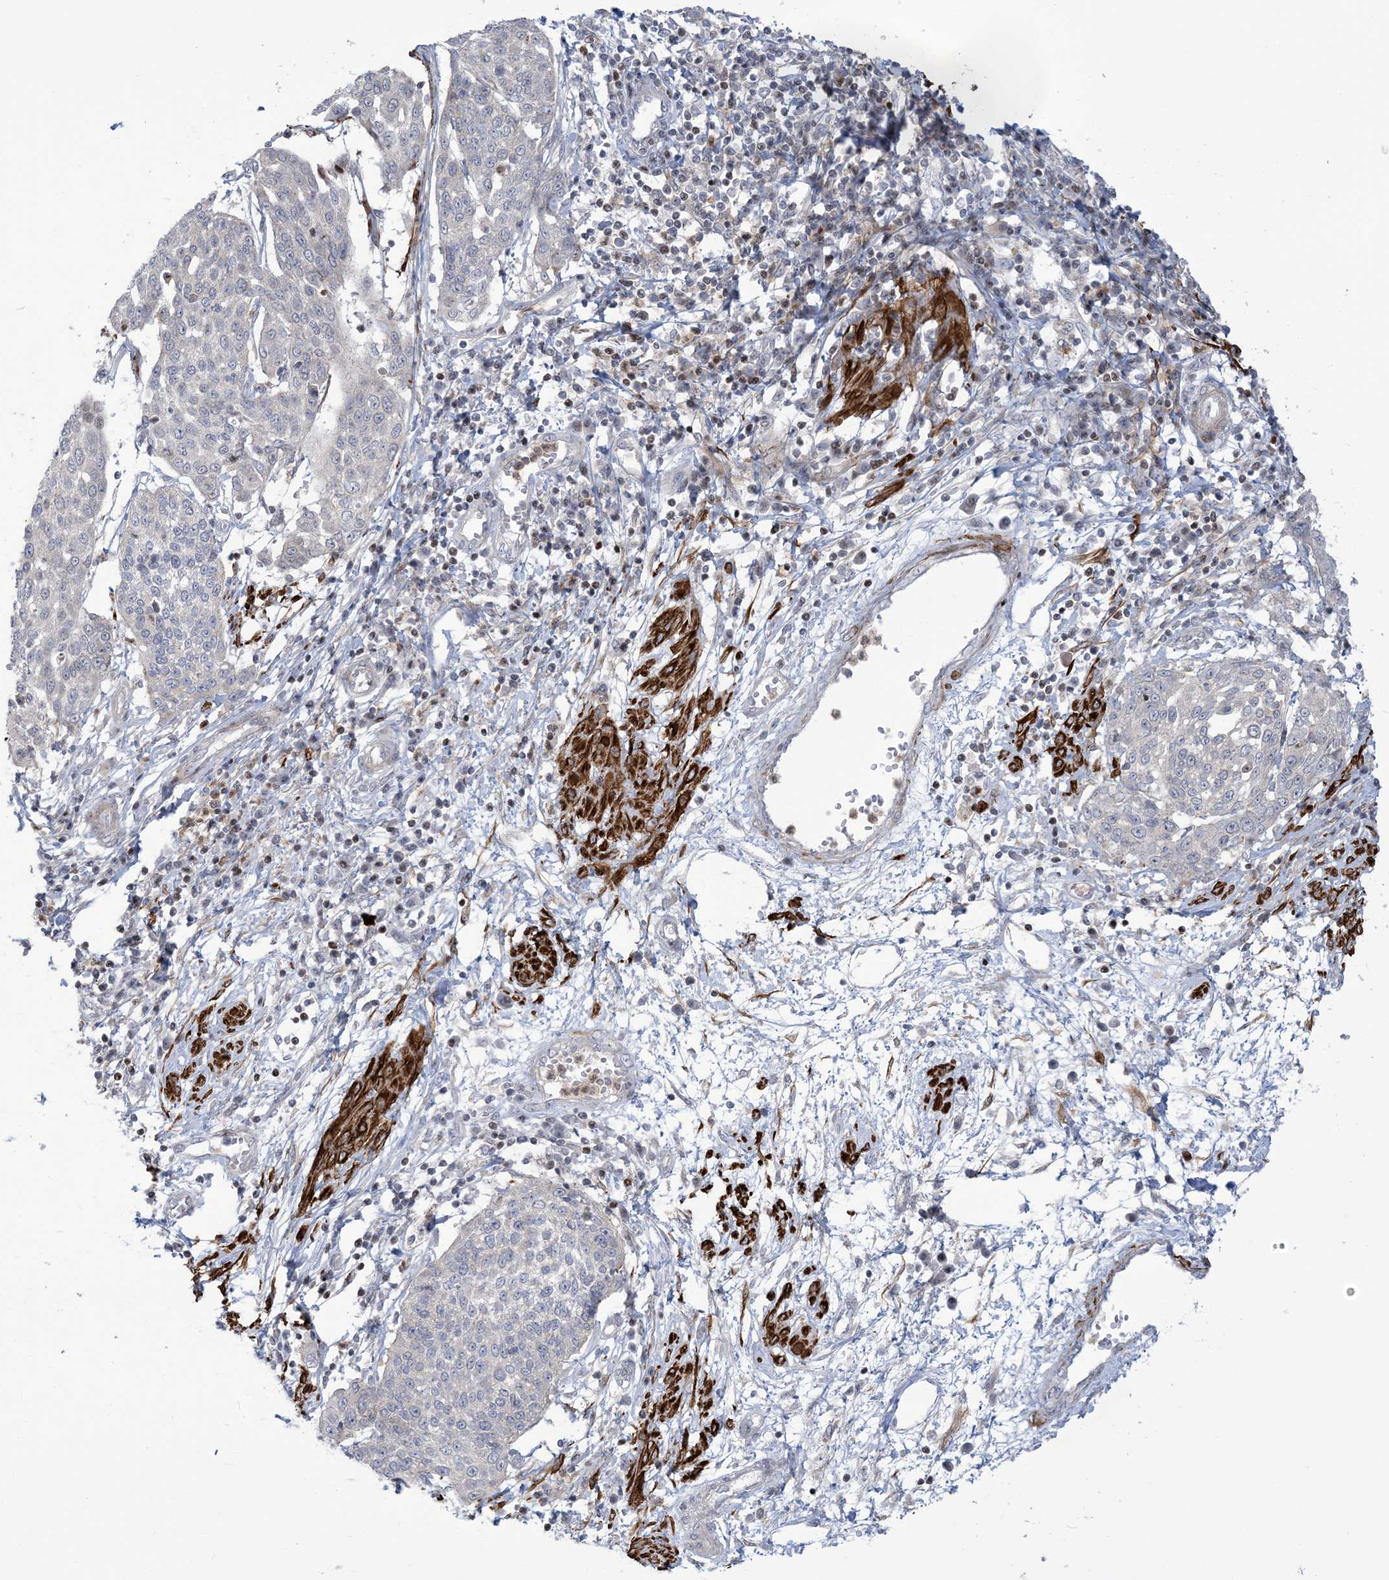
{"staining": {"intensity": "negative", "quantity": "none", "location": "none"}, "tissue": "cervical cancer", "cell_type": "Tumor cells", "image_type": "cancer", "snomed": [{"axis": "morphology", "description": "Squamous cell carcinoma, NOS"}, {"axis": "topography", "description": "Cervix"}], "caption": "This is an immunohistochemistry (IHC) image of human cervical squamous cell carcinoma. There is no expression in tumor cells.", "gene": "AFTPH", "patient": {"sex": "female", "age": 34}}